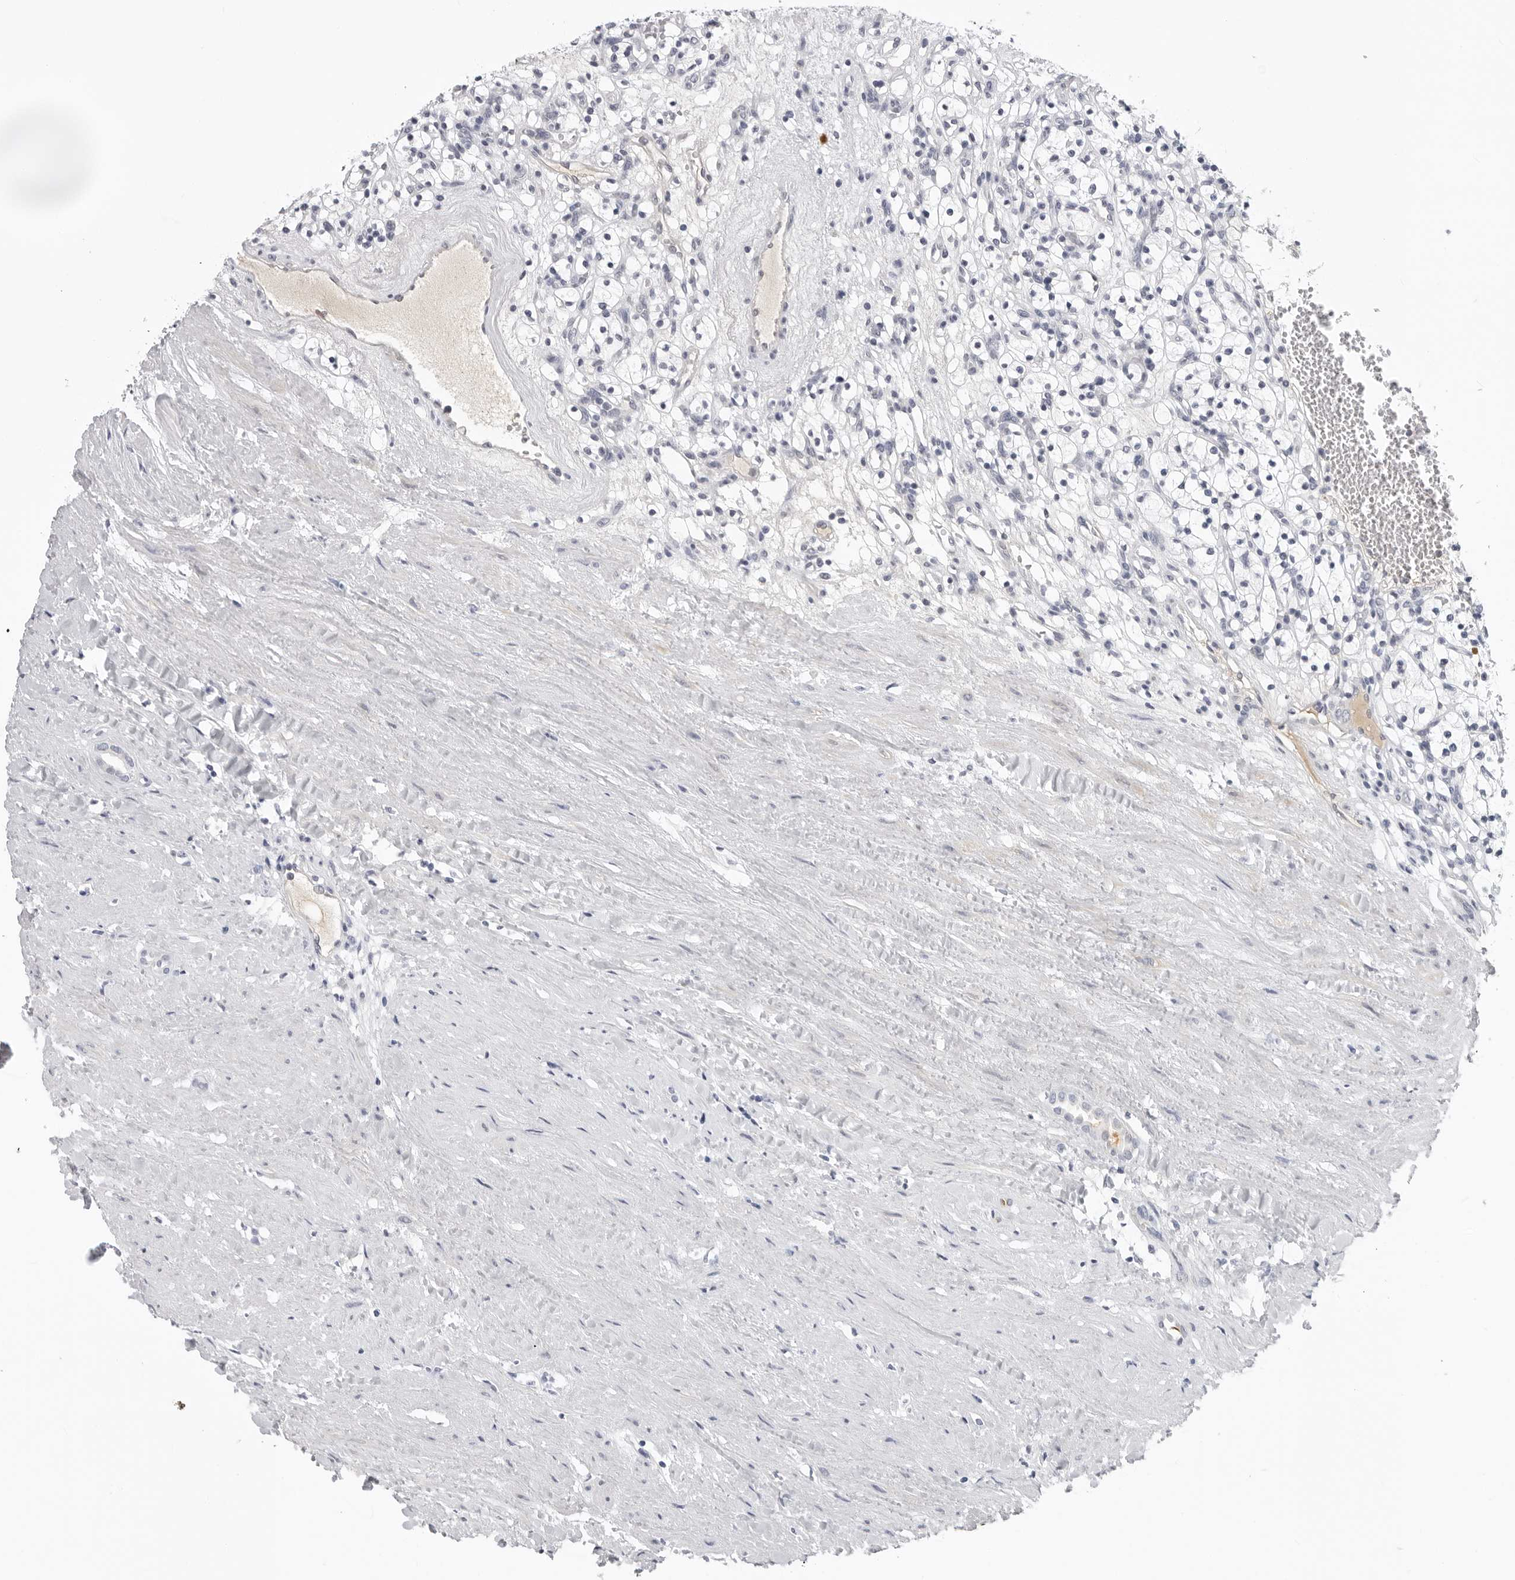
{"staining": {"intensity": "negative", "quantity": "none", "location": "none"}, "tissue": "renal cancer", "cell_type": "Tumor cells", "image_type": "cancer", "snomed": [{"axis": "morphology", "description": "Adenocarcinoma, NOS"}, {"axis": "topography", "description": "Kidney"}], "caption": "This is an immunohistochemistry (IHC) micrograph of adenocarcinoma (renal). There is no positivity in tumor cells.", "gene": "ZNF502", "patient": {"sex": "female", "age": 57}}